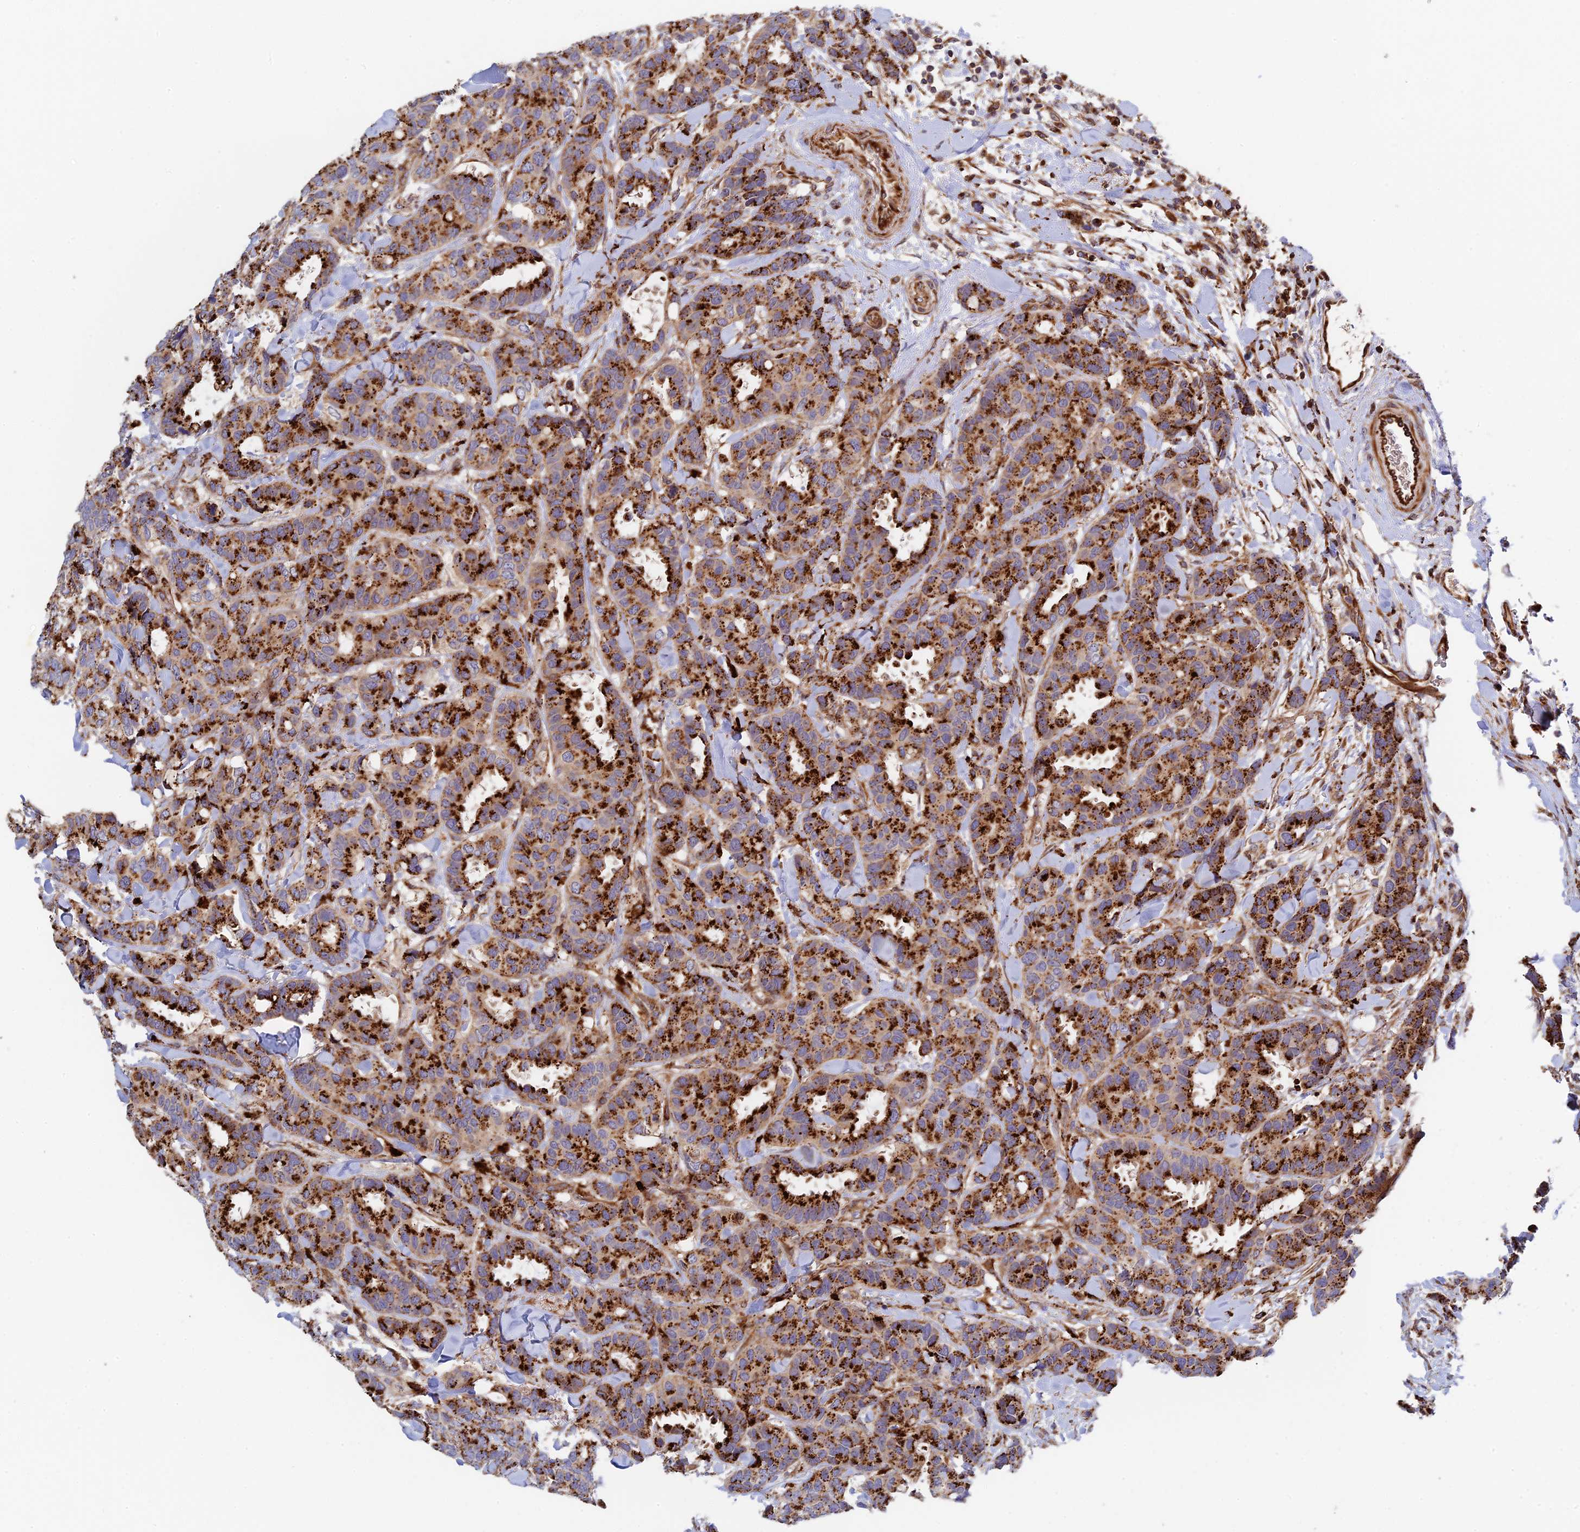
{"staining": {"intensity": "strong", "quantity": ">75%", "location": "cytoplasmic/membranous"}, "tissue": "breast cancer", "cell_type": "Tumor cells", "image_type": "cancer", "snomed": [{"axis": "morphology", "description": "Normal tissue, NOS"}, {"axis": "morphology", "description": "Duct carcinoma"}, {"axis": "topography", "description": "Breast"}], "caption": "A high-resolution image shows IHC staining of breast cancer (intraductal carcinoma), which shows strong cytoplasmic/membranous staining in about >75% of tumor cells. The staining is performed using DAB brown chromogen to label protein expression. The nuclei are counter-stained blue using hematoxylin.", "gene": "PPP2R3C", "patient": {"sex": "female", "age": 87}}